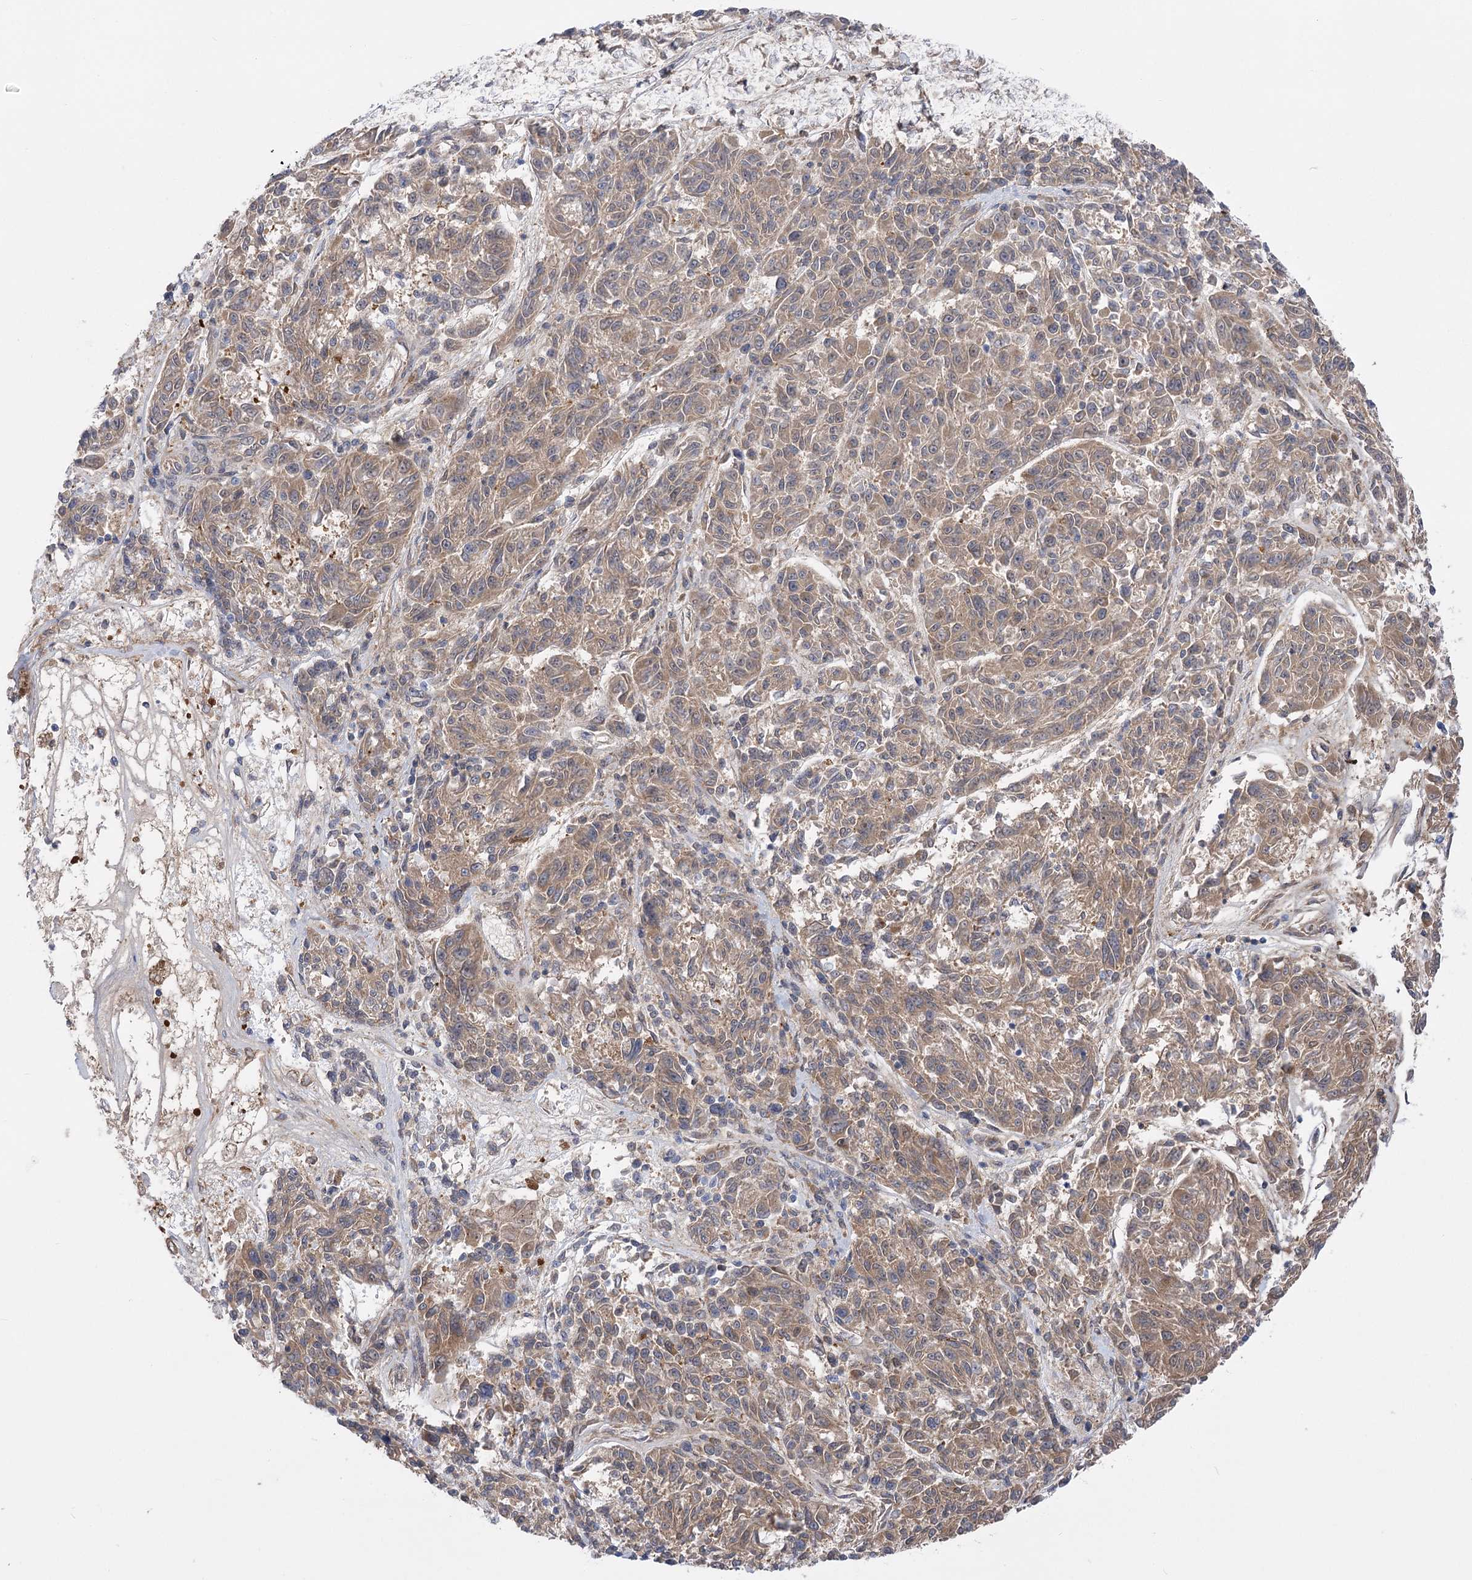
{"staining": {"intensity": "weak", "quantity": "25%-75%", "location": "cytoplasmic/membranous"}, "tissue": "melanoma", "cell_type": "Tumor cells", "image_type": "cancer", "snomed": [{"axis": "morphology", "description": "Malignant melanoma, NOS"}, {"axis": "topography", "description": "Skin"}], "caption": "Brown immunohistochemical staining in melanoma reveals weak cytoplasmic/membranous expression in about 25%-75% of tumor cells.", "gene": "PCDHA1", "patient": {"sex": "male", "age": 53}}